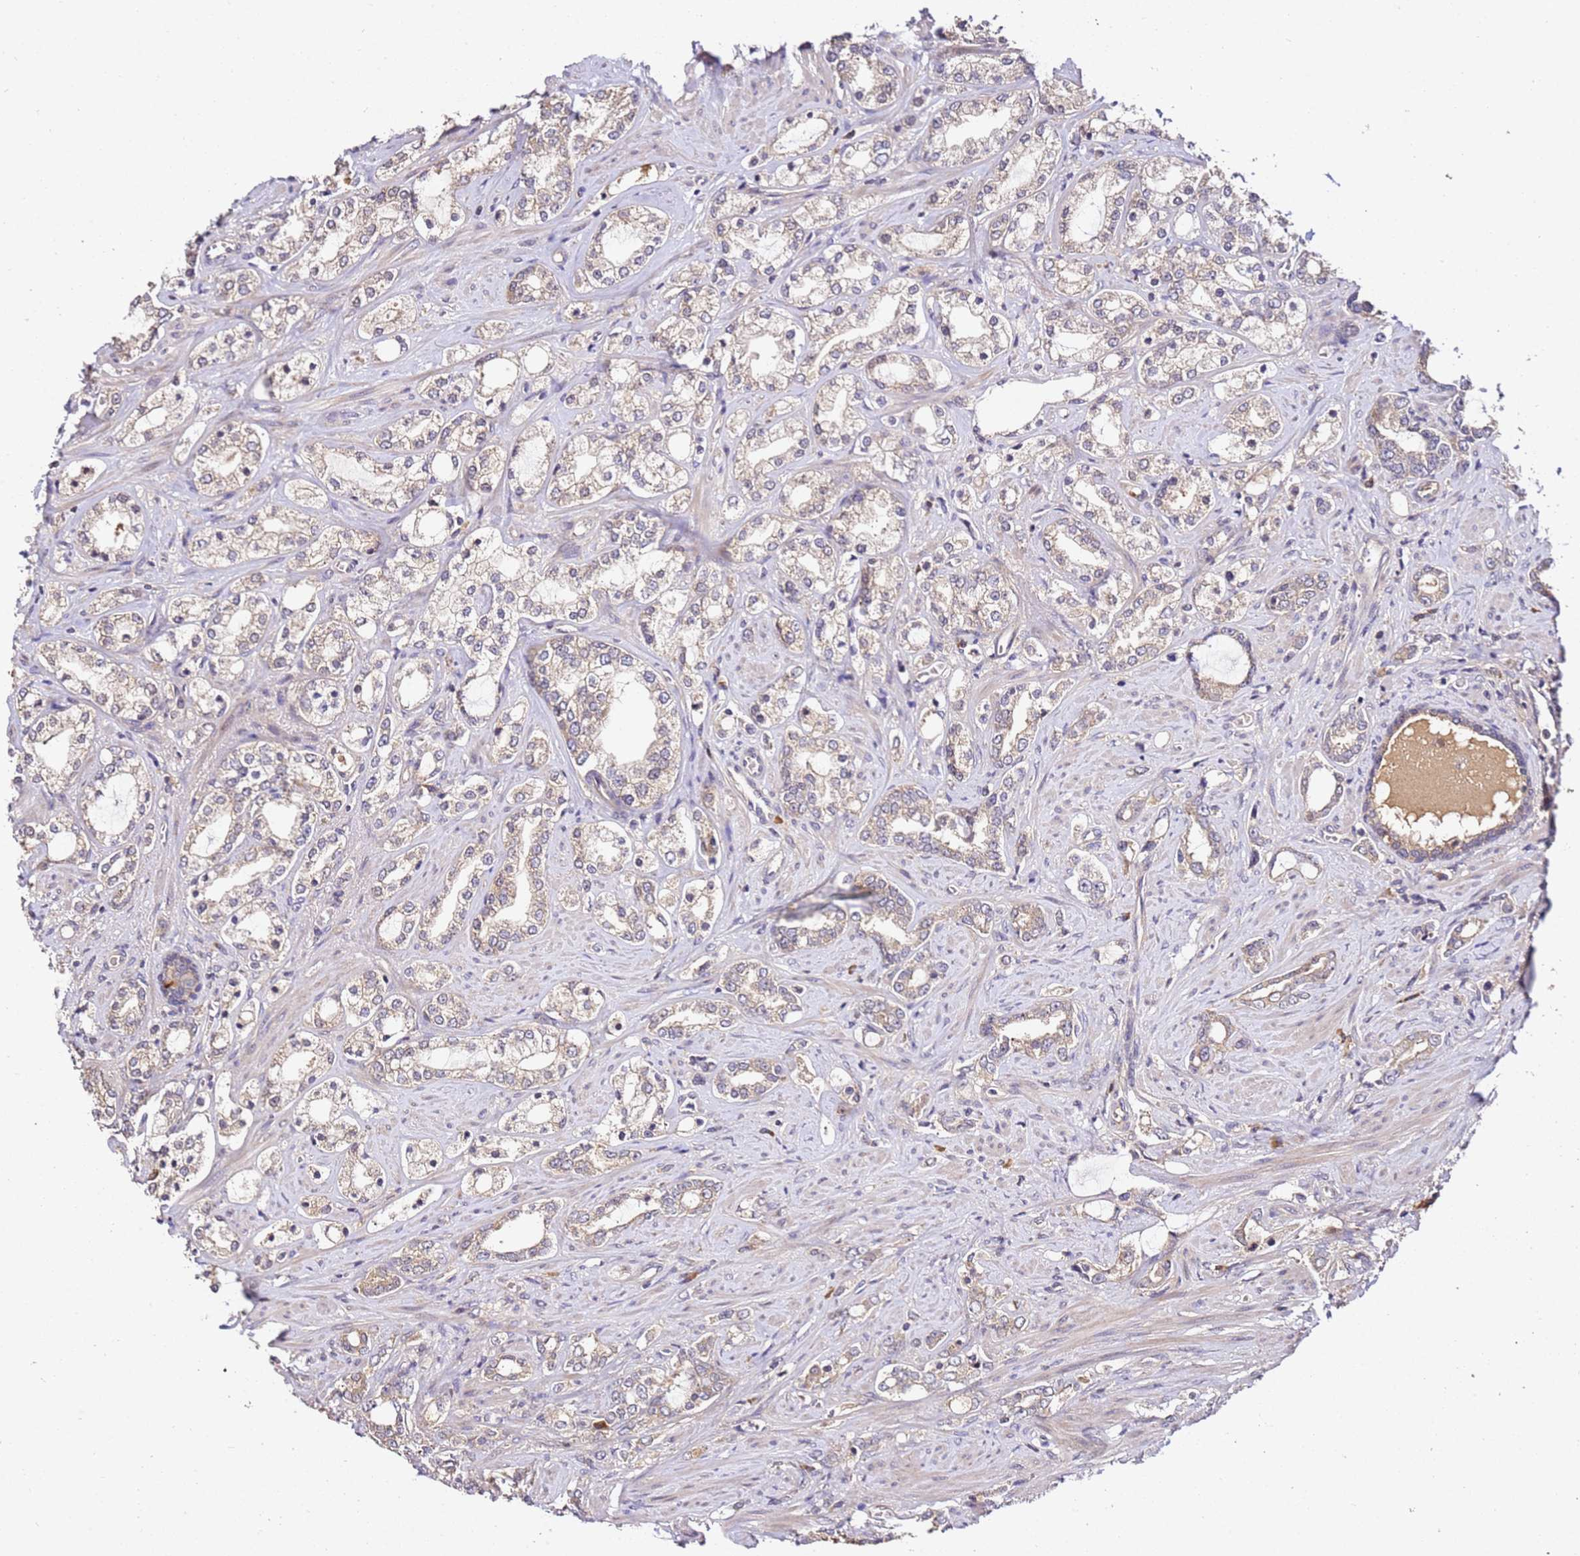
{"staining": {"intensity": "negative", "quantity": "none", "location": "none"}, "tissue": "prostate cancer", "cell_type": "Tumor cells", "image_type": "cancer", "snomed": [{"axis": "morphology", "description": "Adenocarcinoma, High grade"}, {"axis": "topography", "description": "Prostate"}], "caption": "An immunohistochemistry image of prostate cancer (high-grade adenocarcinoma) is shown. There is no staining in tumor cells of prostate cancer (high-grade adenocarcinoma).", "gene": "DDX27", "patient": {"sex": "male", "age": 64}}